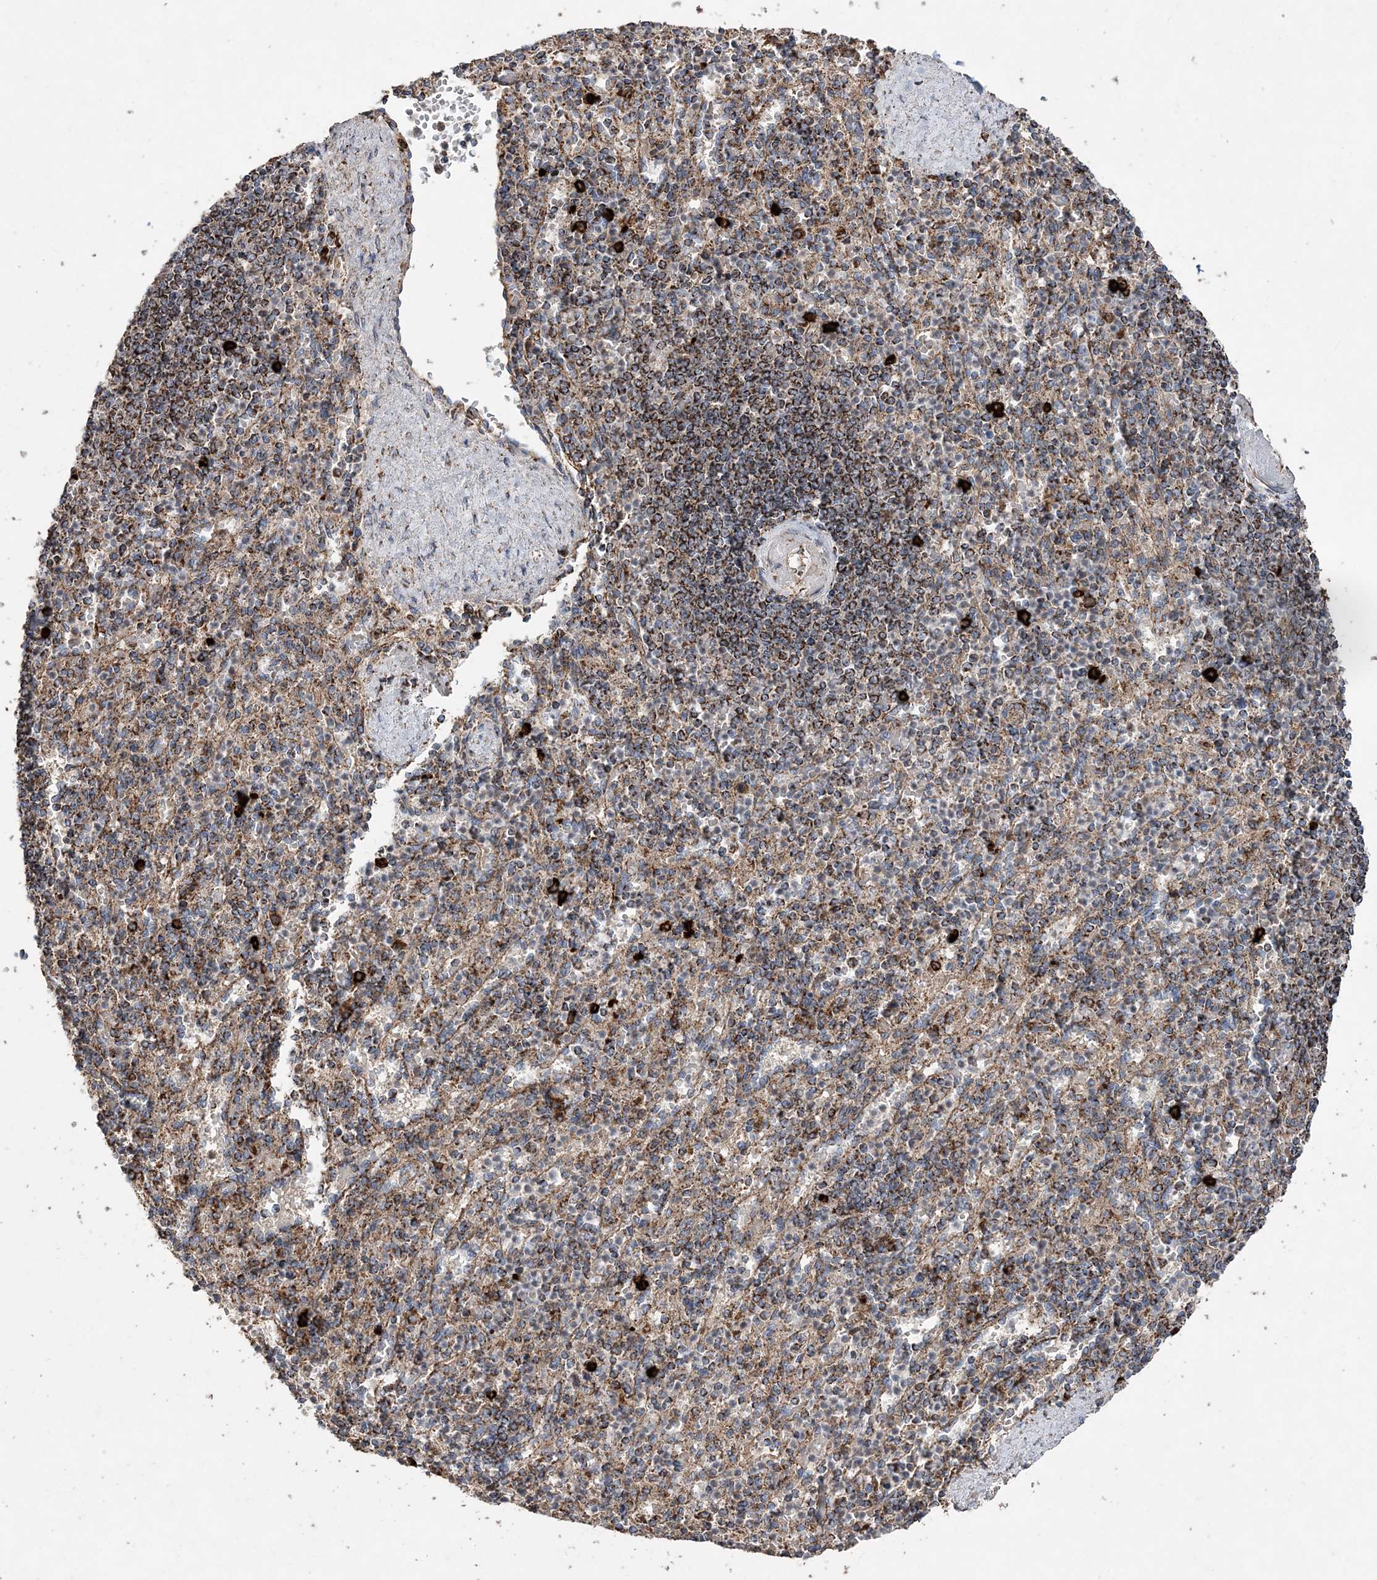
{"staining": {"intensity": "strong", "quantity": "<25%", "location": "cytoplasmic/membranous"}, "tissue": "spleen", "cell_type": "Cells in red pulp", "image_type": "normal", "snomed": [{"axis": "morphology", "description": "Normal tissue, NOS"}, {"axis": "topography", "description": "Spleen"}], "caption": "This is an image of immunohistochemistry (IHC) staining of benign spleen, which shows strong staining in the cytoplasmic/membranous of cells in red pulp.", "gene": "POC5", "patient": {"sex": "female", "age": 74}}